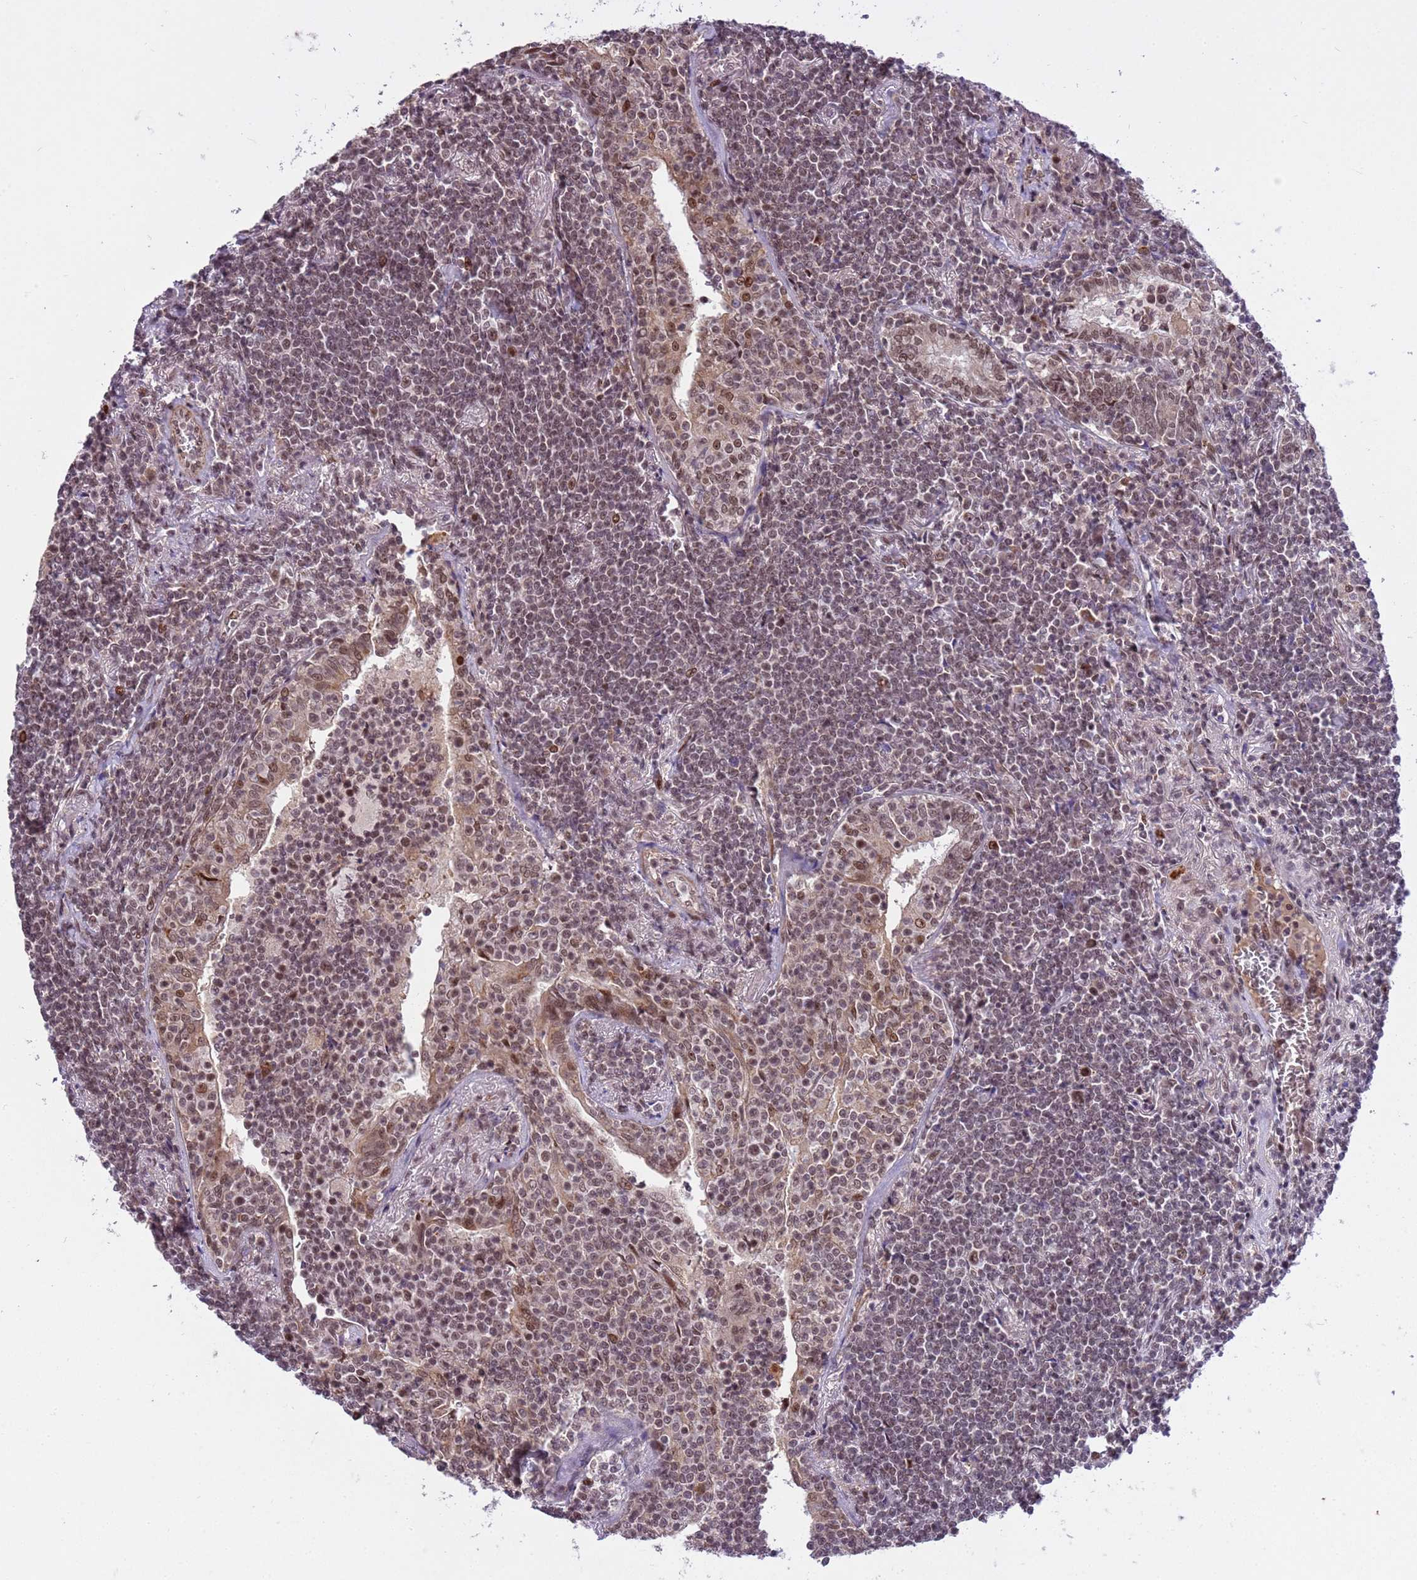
{"staining": {"intensity": "weak", "quantity": ">75%", "location": "nuclear"}, "tissue": "lymphoma", "cell_type": "Tumor cells", "image_type": "cancer", "snomed": [{"axis": "morphology", "description": "Malignant lymphoma, non-Hodgkin's type, Low grade"}, {"axis": "topography", "description": "Lung"}], "caption": "Approximately >75% of tumor cells in lymphoma demonstrate weak nuclear protein staining as visualized by brown immunohistochemical staining.", "gene": "PPM1H", "patient": {"sex": "female", "age": 71}}